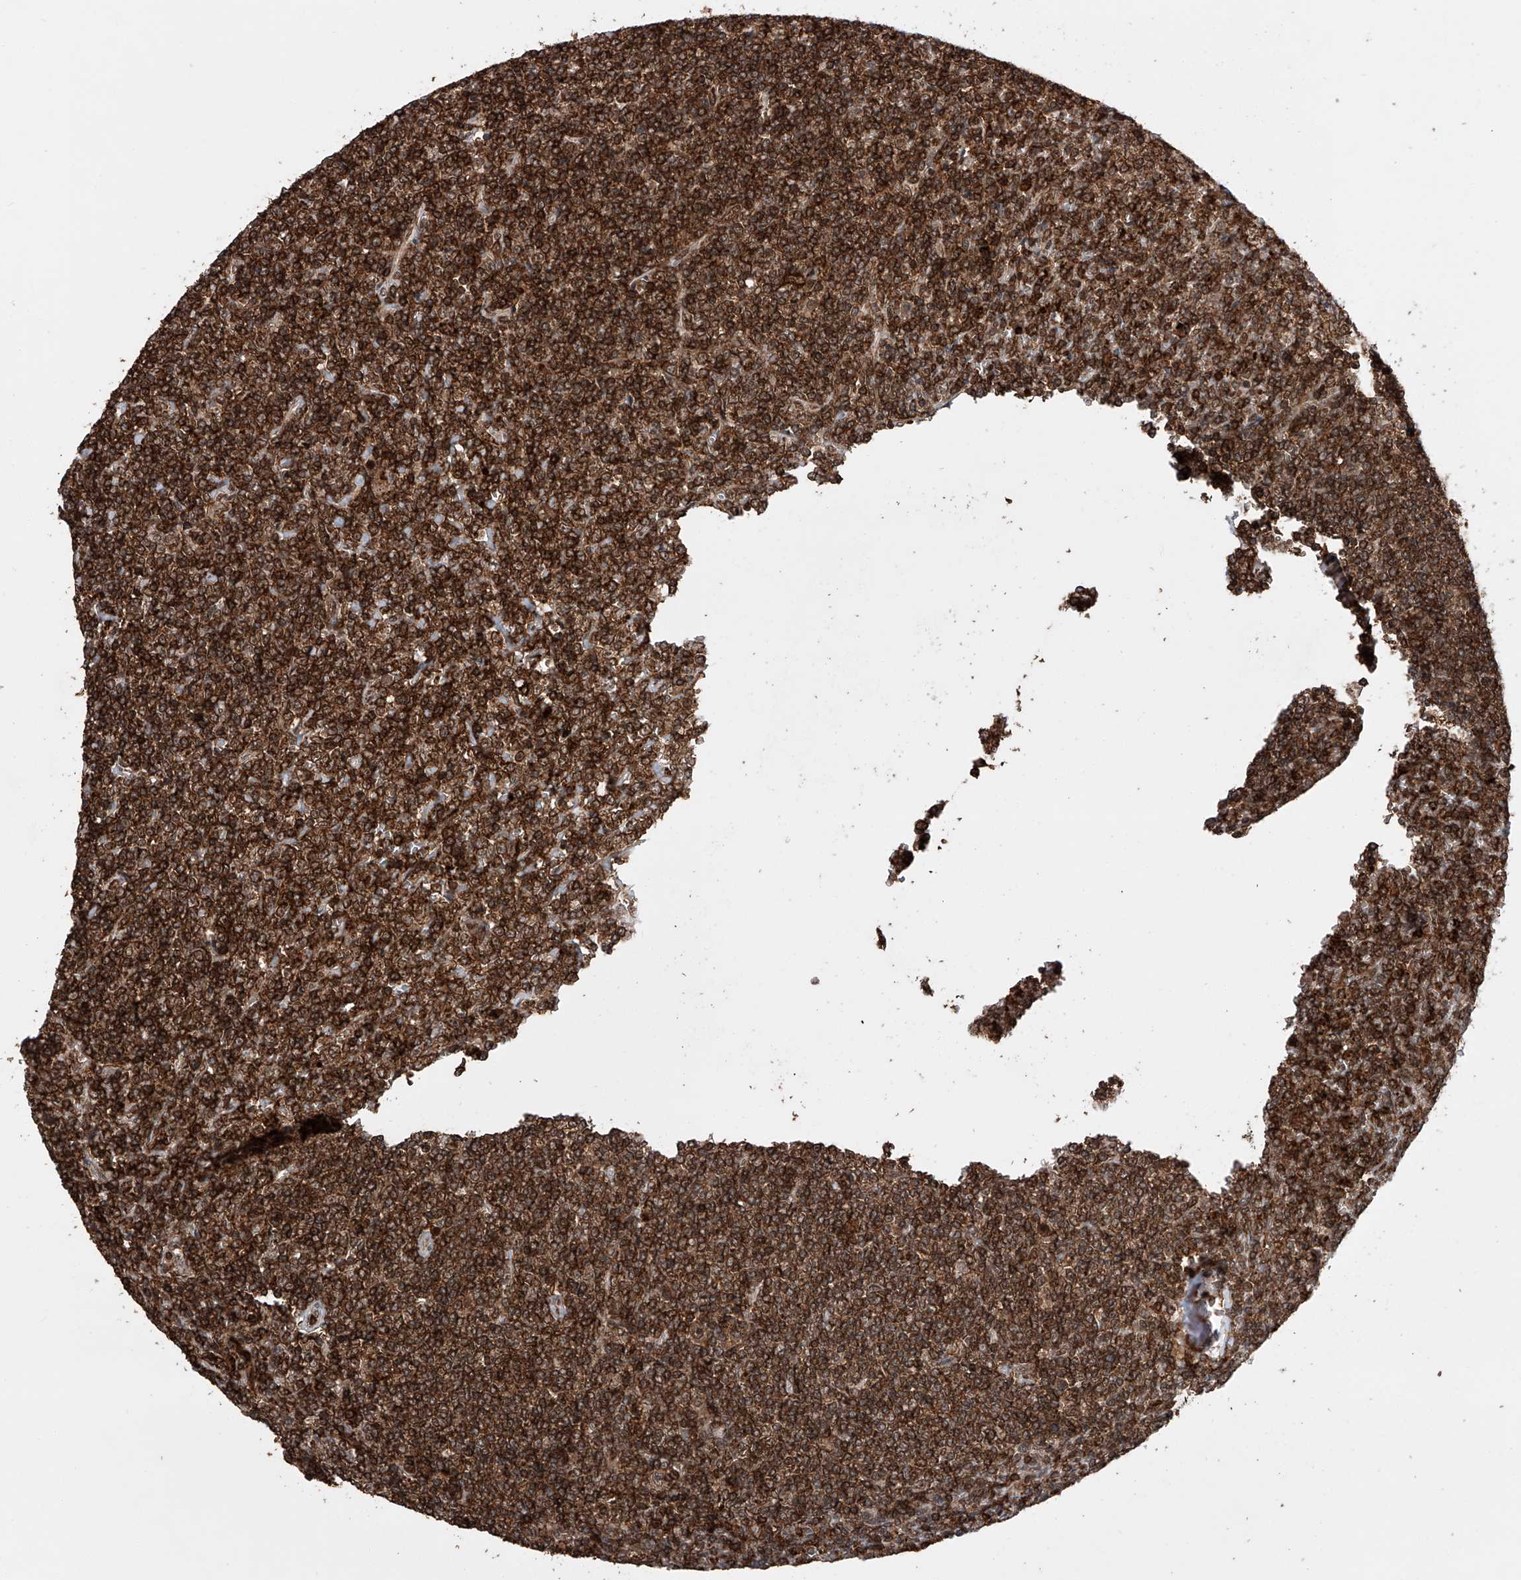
{"staining": {"intensity": "strong", "quantity": ">75%", "location": "cytoplasmic/membranous"}, "tissue": "lymphoma", "cell_type": "Tumor cells", "image_type": "cancer", "snomed": [{"axis": "morphology", "description": "Malignant lymphoma, non-Hodgkin's type, Low grade"}, {"axis": "topography", "description": "Spleen"}], "caption": "Immunohistochemical staining of human low-grade malignant lymphoma, non-Hodgkin's type exhibits high levels of strong cytoplasmic/membranous positivity in approximately >75% of tumor cells.", "gene": "ZNF280D", "patient": {"sex": "female", "age": 19}}